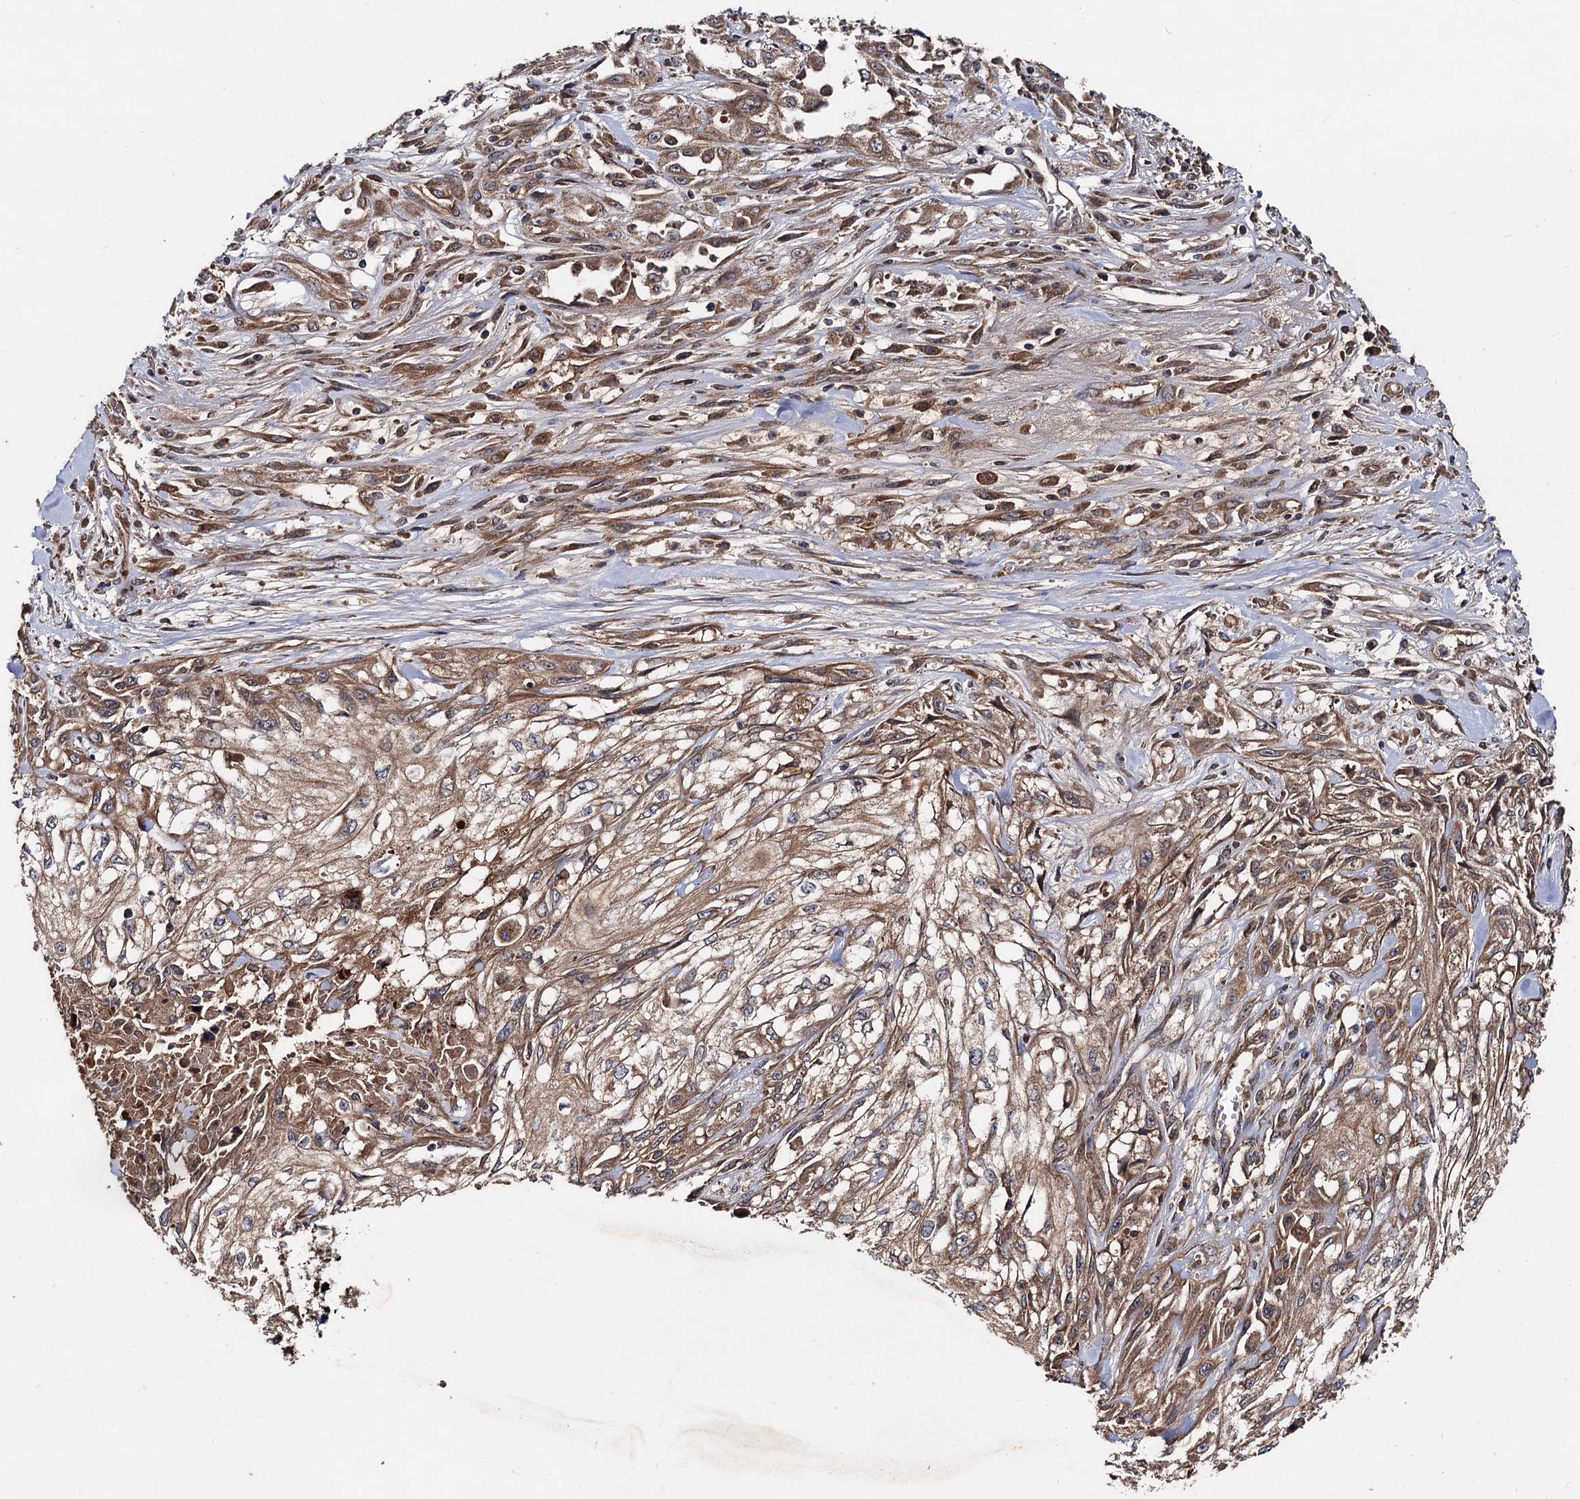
{"staining": {"intensity": "moderate", "quantity": ">75%", "location": "cytoplasmic/membranous"}, "tissue": "skin cancer", "cell_type": "Tumor cells", "image_type": "cancer", "snomed": [{"axis": "morphology", "description": "Squamous cell carcinoma, NOS"}, {"axis": "morphology", "description": "Squamous cell carcinoma, metastatic, NOS"}, {"axis": "topography", "description": "Skin"}, {"axis": "topography", "description": "Lymph node"}], "caption": "Tumor cells show medium levels of moderate cytoplasmic/membranous expression in about >75% of cells in human skin cancer (squamous cell carcinoma).", "gene": "TEX9", "patient": {"sex": "male", "age": 75}}